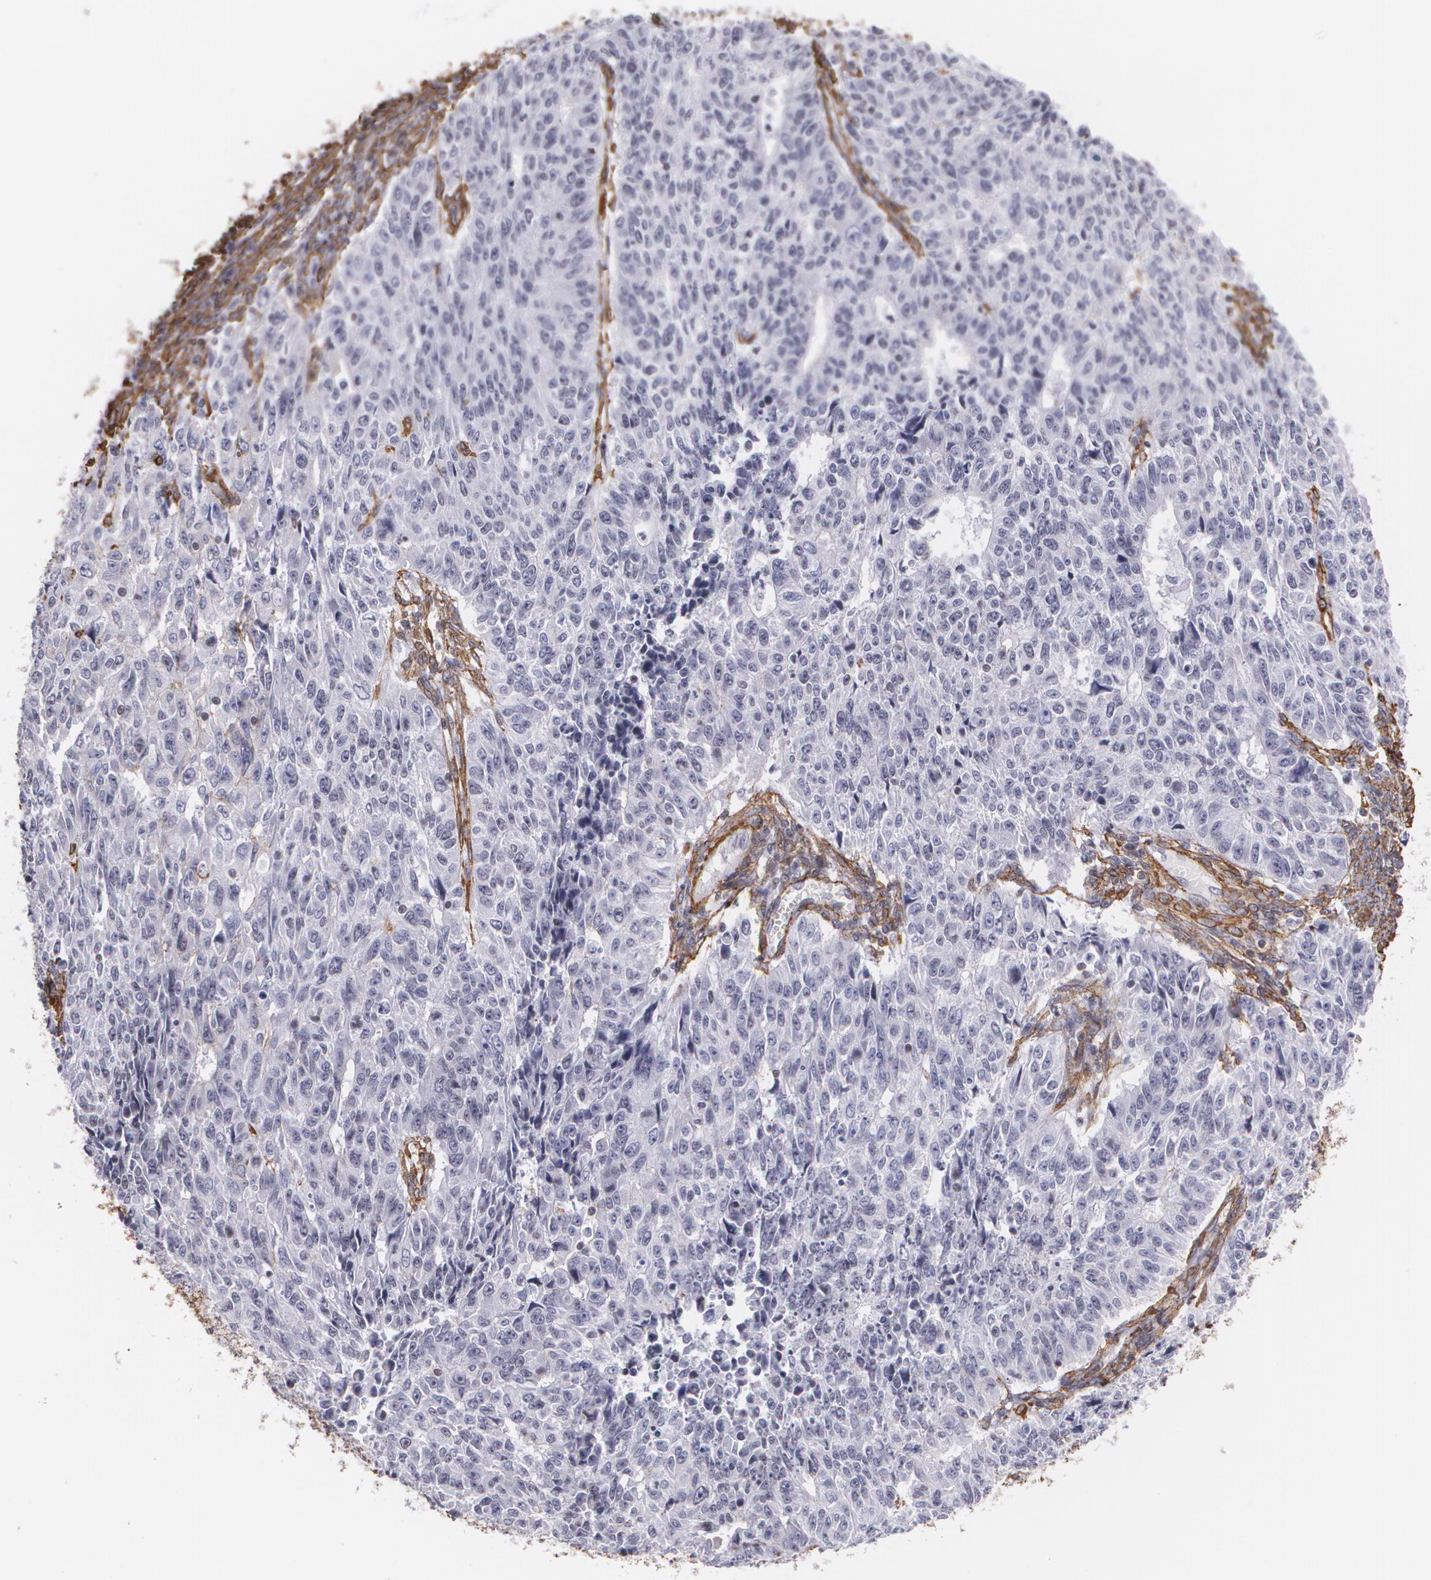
{"staining": {"intensity": "negative", "quantity": "none", "location": "none"}, "tissue": "endometrial cancer", "cell_type": "Tumor cells", "image_type": "cancer", "snomed": [{"axis": "morphology", "description": "Adenocarcinoma, NOS"}, {"axis": "topography", "description": "Endometrium"}], "caption": "This photomicrograph is of adenocarcinoma (endometrial) stained with immunohistochemistry (IHC) to label a protein in brown with the nuclei are counter-stained blue. There is no positivity in tumor cells. (DAB (3,3'-diaminobenzidine) IHC, high magnification).", "gene": "VAMP1", "patient": {"sex": "female", "age": 42}}